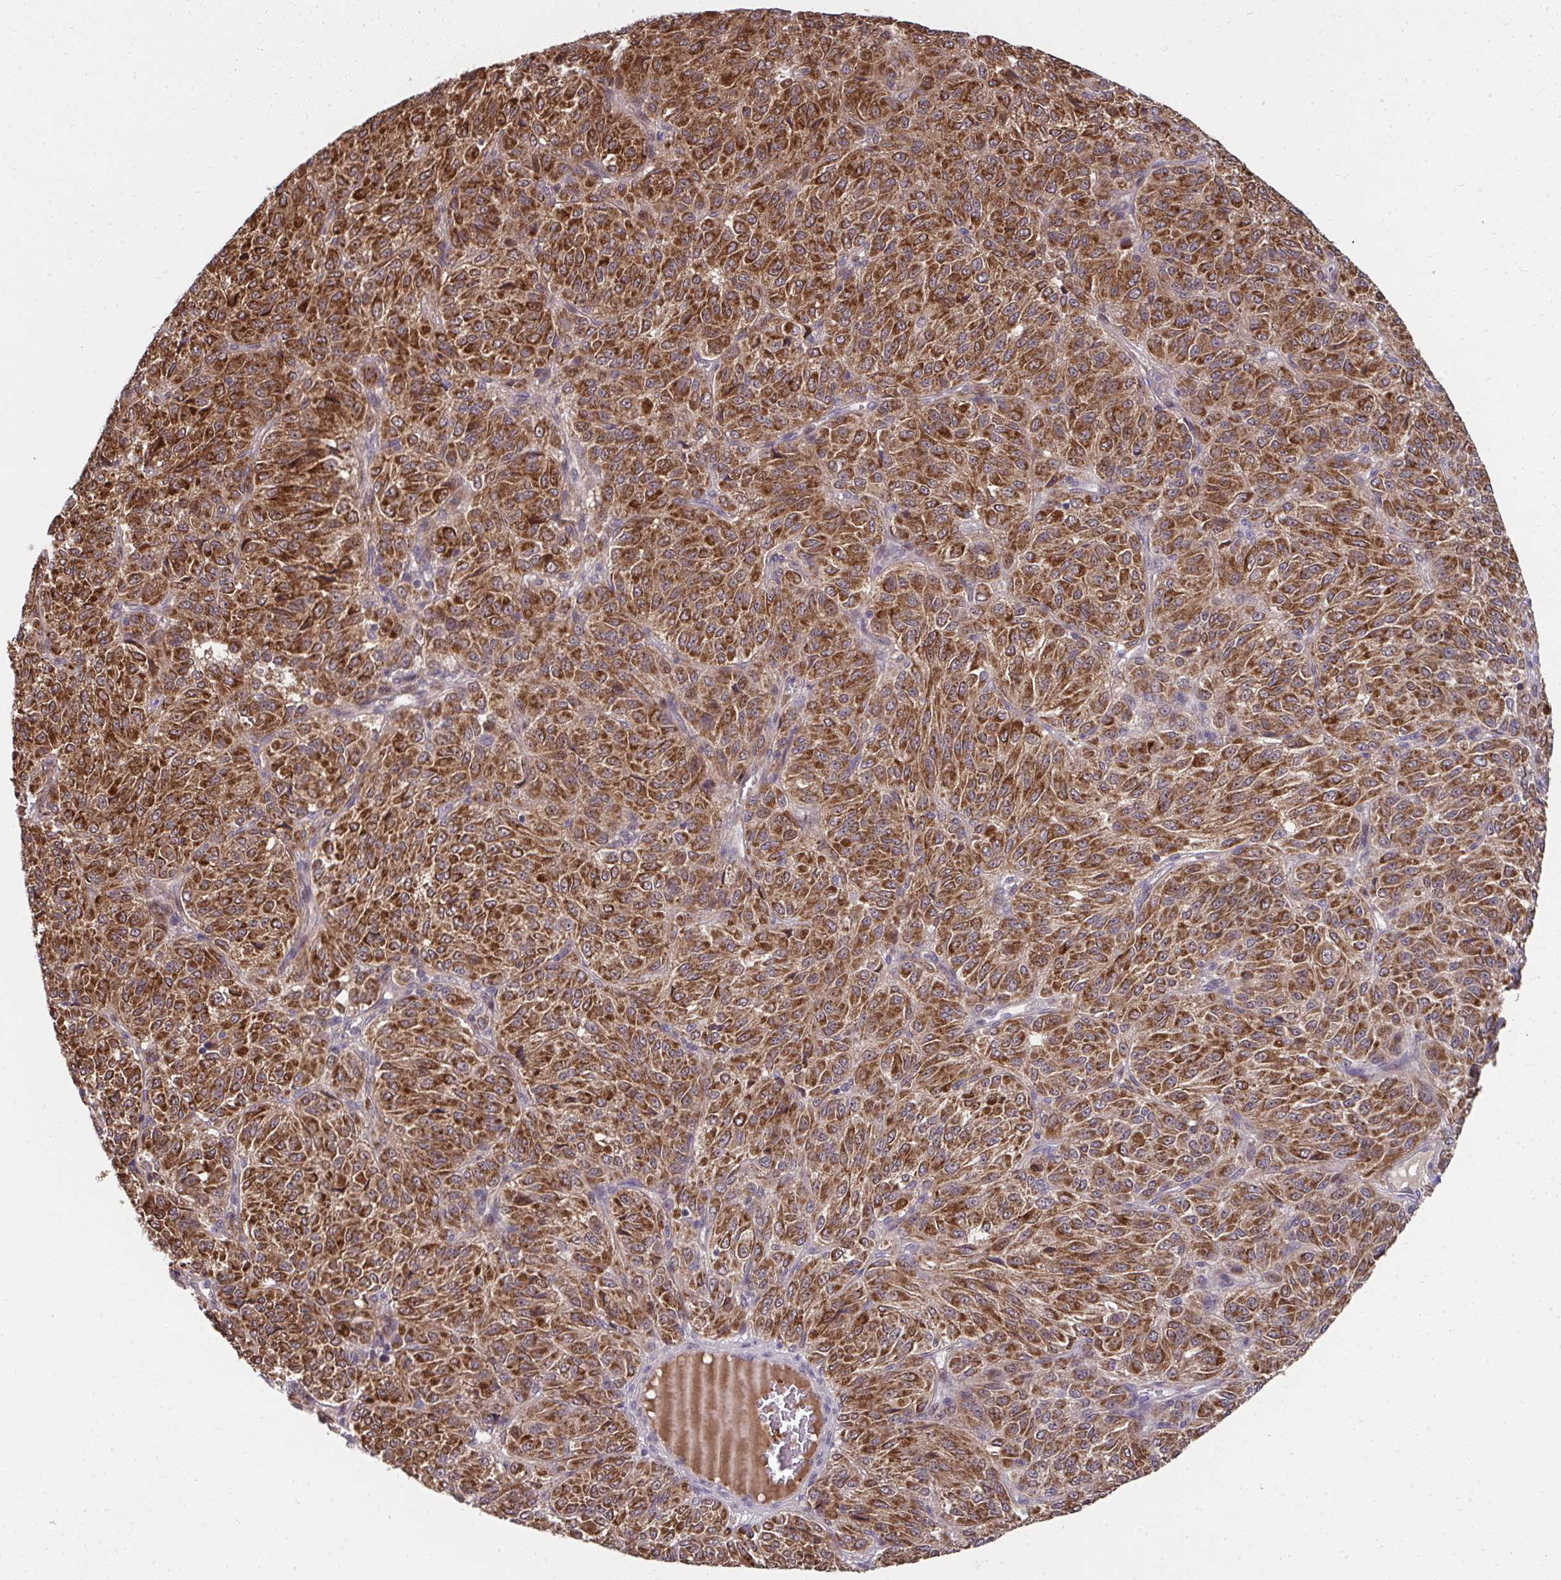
{"staining": {"intensity": "strong", "quantity": ">75%", "location": "cytoplasmic/membranous"}, "tissue": "melanoma", "cell_type": "Tumor cells", "image_type": "cancer", "snomed": [{"axis": "morphology", "description": "Malignant melanoma, Metastatic site"}, {"axis": "topography", "description": "Brain"}], "caption": "Immunohistochemistry (DAB) staining of human melanoma reveals strong cytoplasmic/membranous protein staining in approximately >75% of tumor cells. (IHC, brightfield microscopy, high magnification).", "gene": "RDH14", "patient": {"sex": "female", "age": 56}}